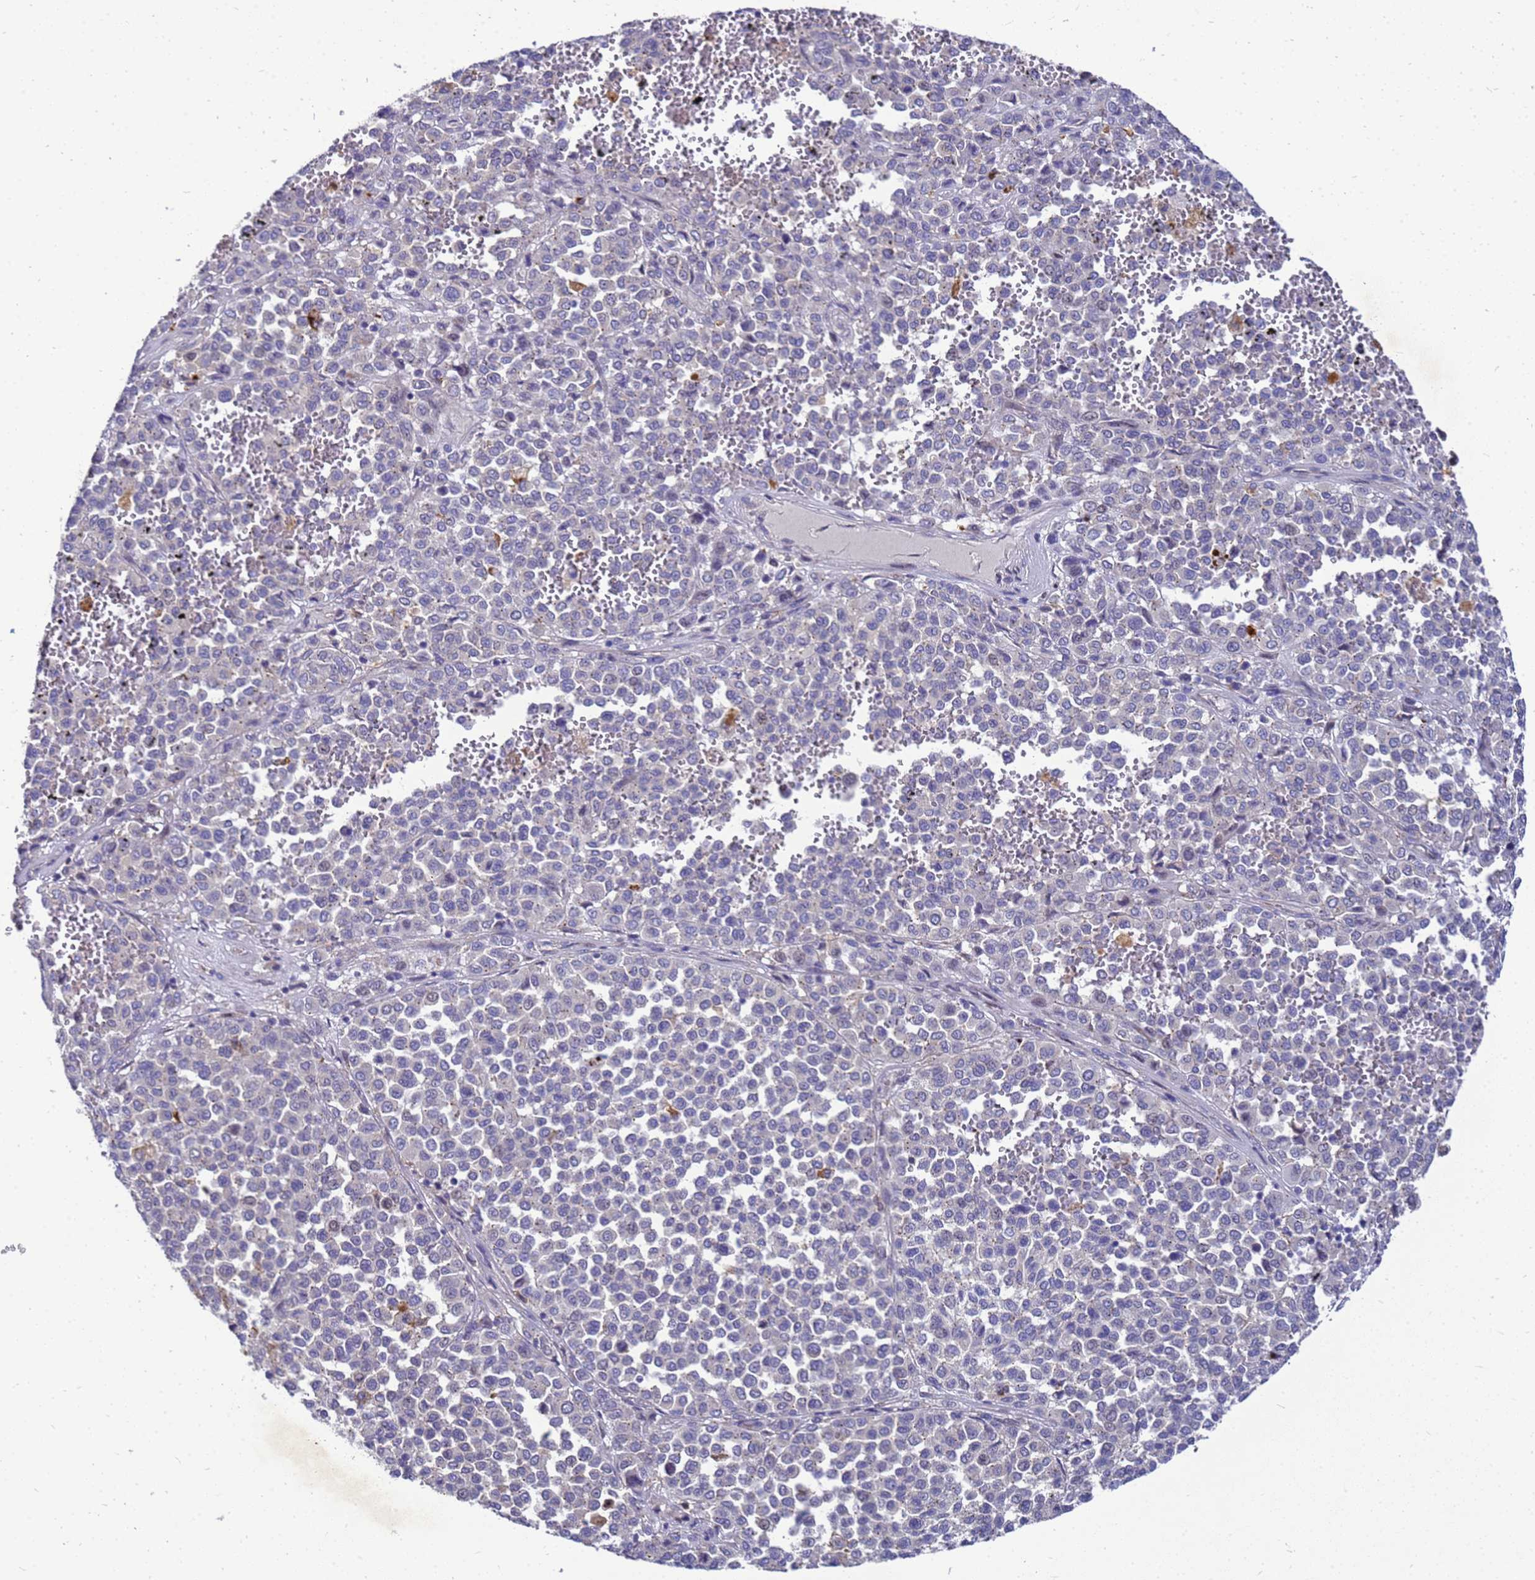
{"staining": {"intensity": "negative", "quantity": "none", "location": "none"}, "tissue": "melanoma", "cell_type": "Tumor cells", "image_type": "cancer", "snomed": [{"axis": "morphology", "description": "Malignant melanoma, Metastatic site"}, {"axis": "topography", "description": "Pancreas"}], "caption": "High power microscopy micrograph of an IHC photomicrograph of melanoma, revealing no significant staining in tumor cells.", "gene": "POP7", "patient": {"sex": "female", "age": 30}}